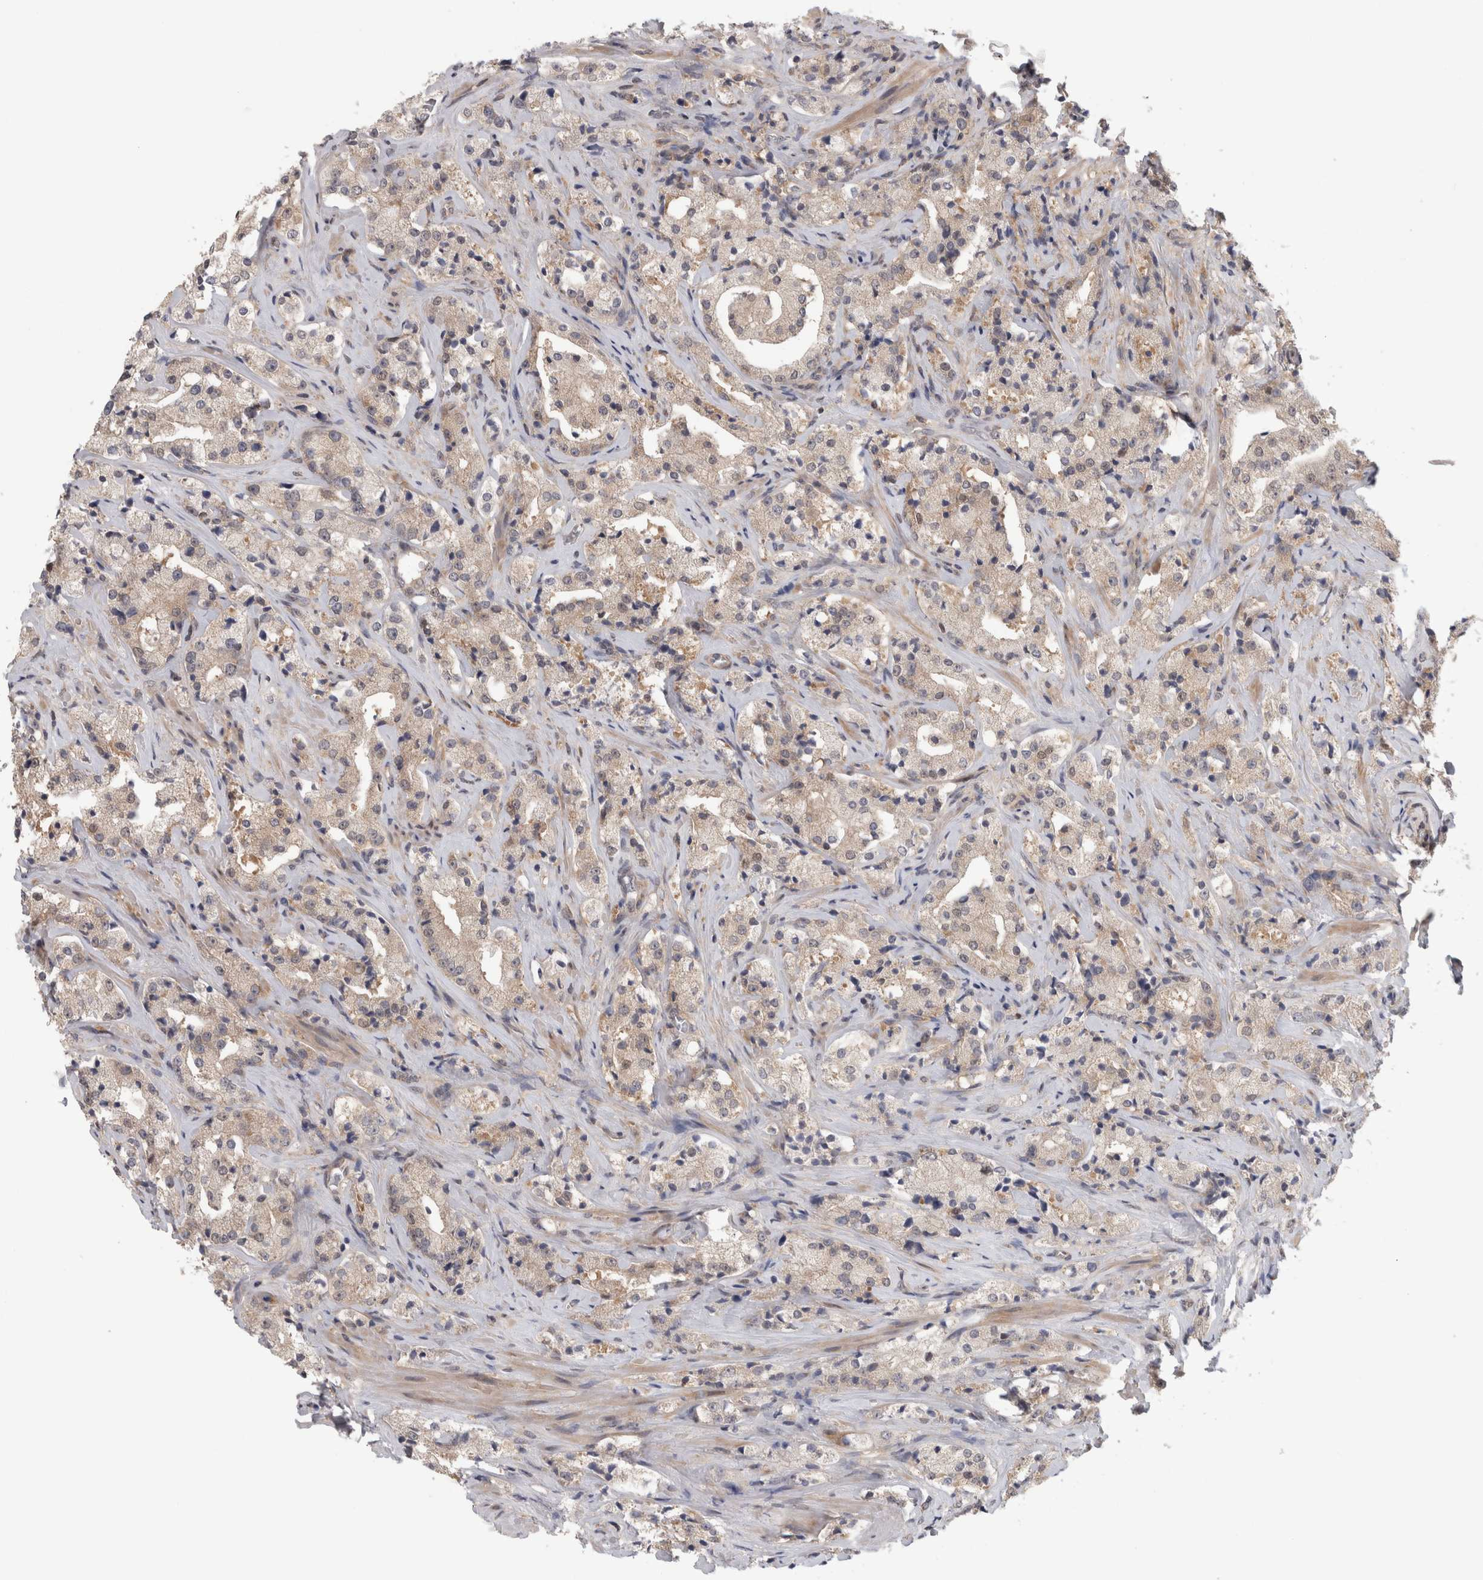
{"staining": {"intensity": "weak", "quantity": "25%-75%", "location": "cytoplasmic/membranous"}, "tissue": "prostate cancer", "cell_type": "Tumor cells", "image_type": "cancer", "snomed": [{"axis": "morphology", "description": "Adenocarcinoma, High grade"}, {"axis": "topography", "description": "Prostate"}], "caption": "Adenocarcinoma (high-grade) (prostate) stained with a brown dye demonstrates weak cytoplasmic/membranous positive expression in approximately 25%-75% of tumor cells.", "gene": "PIGP", "patient": {"sex": "male", "age": 63}}